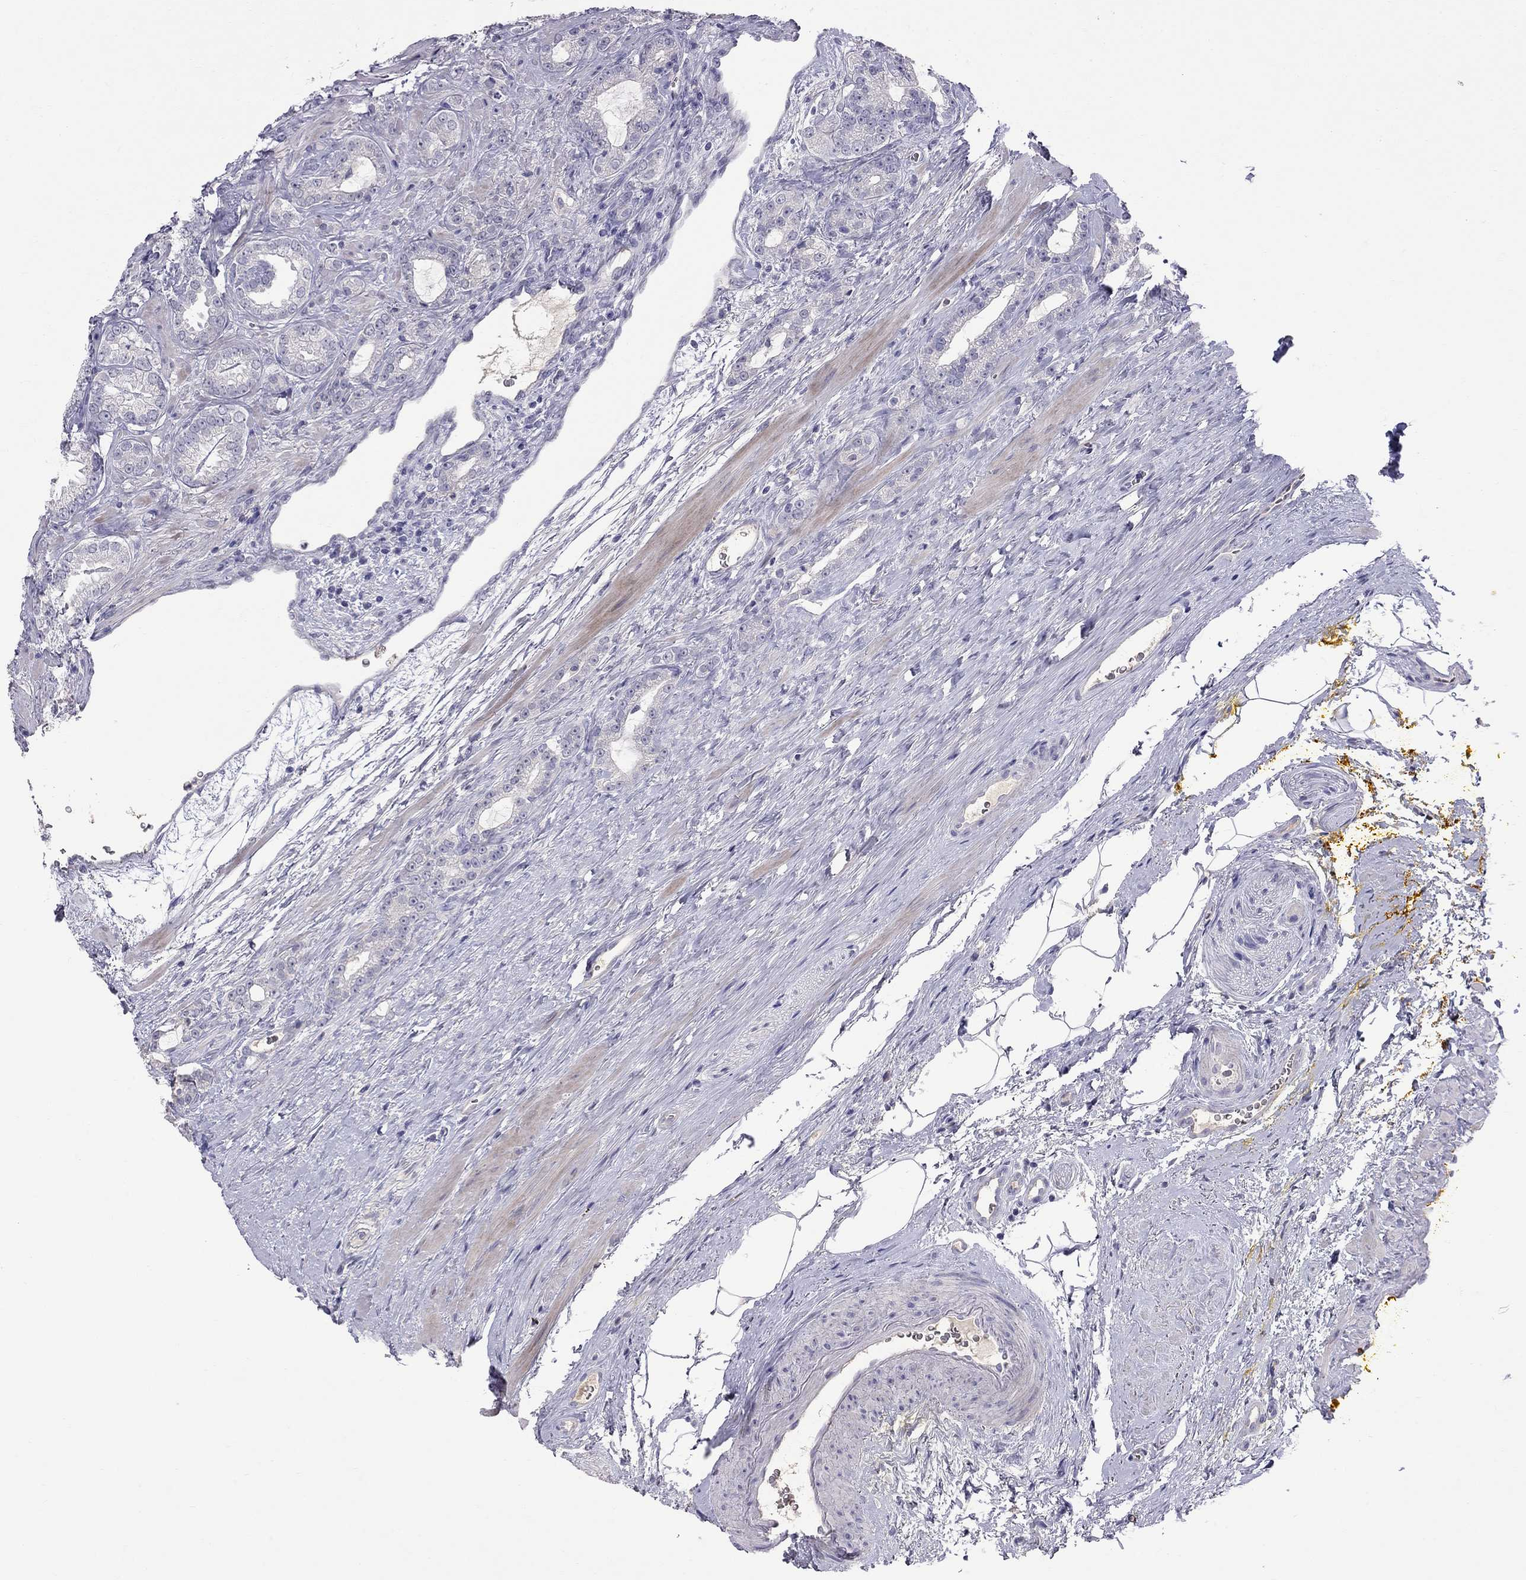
{"staining": {"intensity": "negative", "quantity": "none", "location": "none"}, "tissue": "prostate cancer", "cell_type": "Tumor cells", "image_type": "cancer", "snomed": [{"axis": "morphology", "description": "Adenocarcinoma, NOS"}, {"axis": "topography", "description": "Prostate"}], "caption": "Tumor cells are negative for protein expression in human prostate cancer. The staining was performed using DAB (3,3'-diaminobenzidine) to visualize the protein expression in brown, while the nuclei were stained in blue with hematoxylin (Magnification: 20x).", "gene": "CFAP91", "patient": {"sex": "male", "age": 67}}